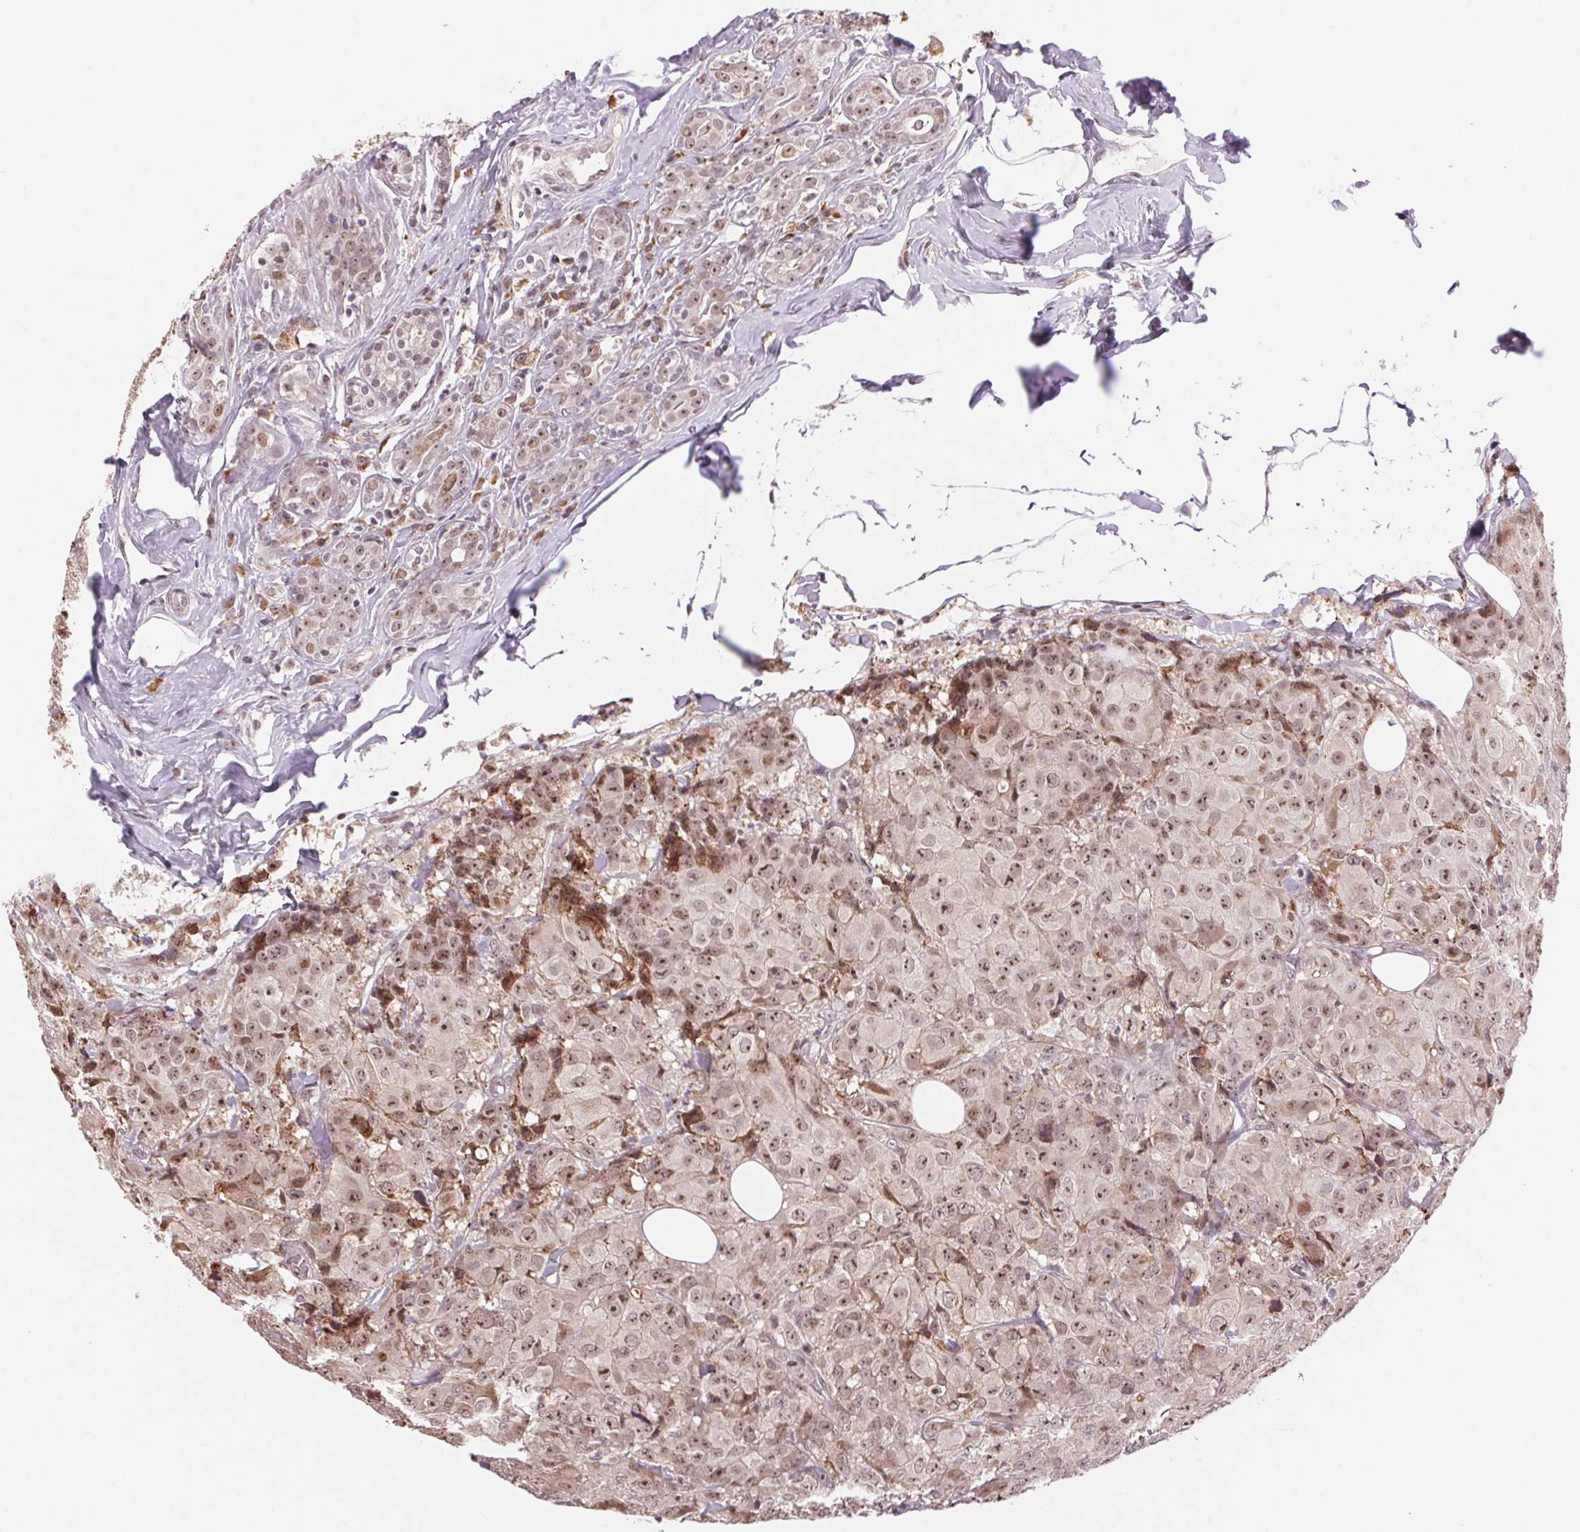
{"staining": {"intensity": "moderate", "quantity": ">75%", "location": "cytoplasmic/membranous,nuclear"}, "tissue": "breast cancer", "cell_type": "Tumor cells", "image_type": "cancer", "snomed": [{"axis": "morphology", "description": "Duct carcinoma"}, {"axis": "topography", "description": "Breast"}], "caption": "Protein analysis of intraductal carcinoma (breast) tissue displays moderate cytoplasmic/membranous and nuclear positivity in approximately >75% of tumor cells.", "gene": "CHMP4B", "patient": {"sex": "female", "age": 43}}